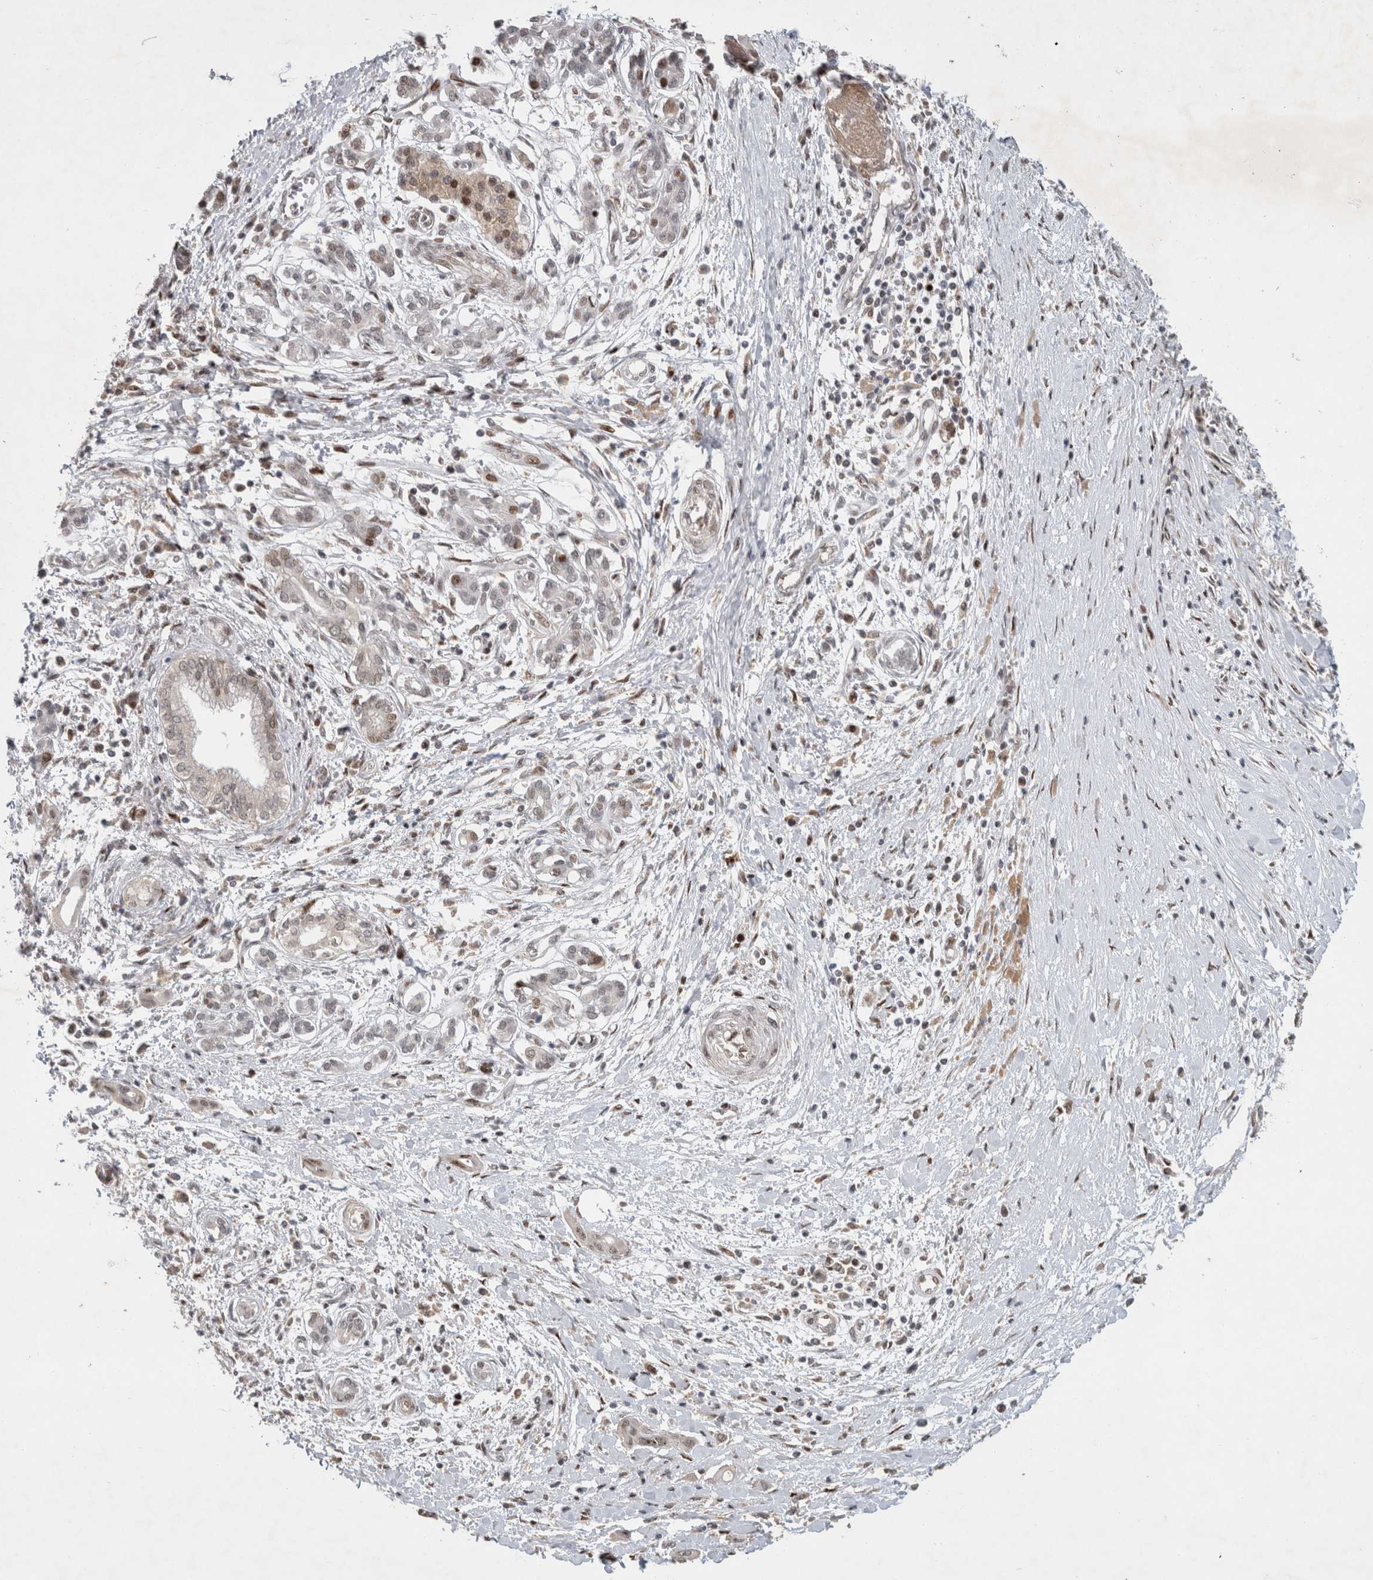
{"staining": {"intensity": "weak", "quantity": "<25%", "location": "nuclear"}, "tissue": "pancreatic cancer", "cell_type": "Tumor cells", "image_type": "cancer", "snomed": [{"axis": "morphology", "description": "Adenocarcinoma, NOS"}, {"axis": "topography", "description": "Pancreas"}], "caption": "IHC micrograph of pancreatic cancer stained for a protein (brown), which shows no staining in tumor cells. (DAB (3,3'-diaminobenzidine) immunohistochemistry (IHC), high magnification).", "gene": "C8orf58", "patient": {"sex": "male", "age": 58}}